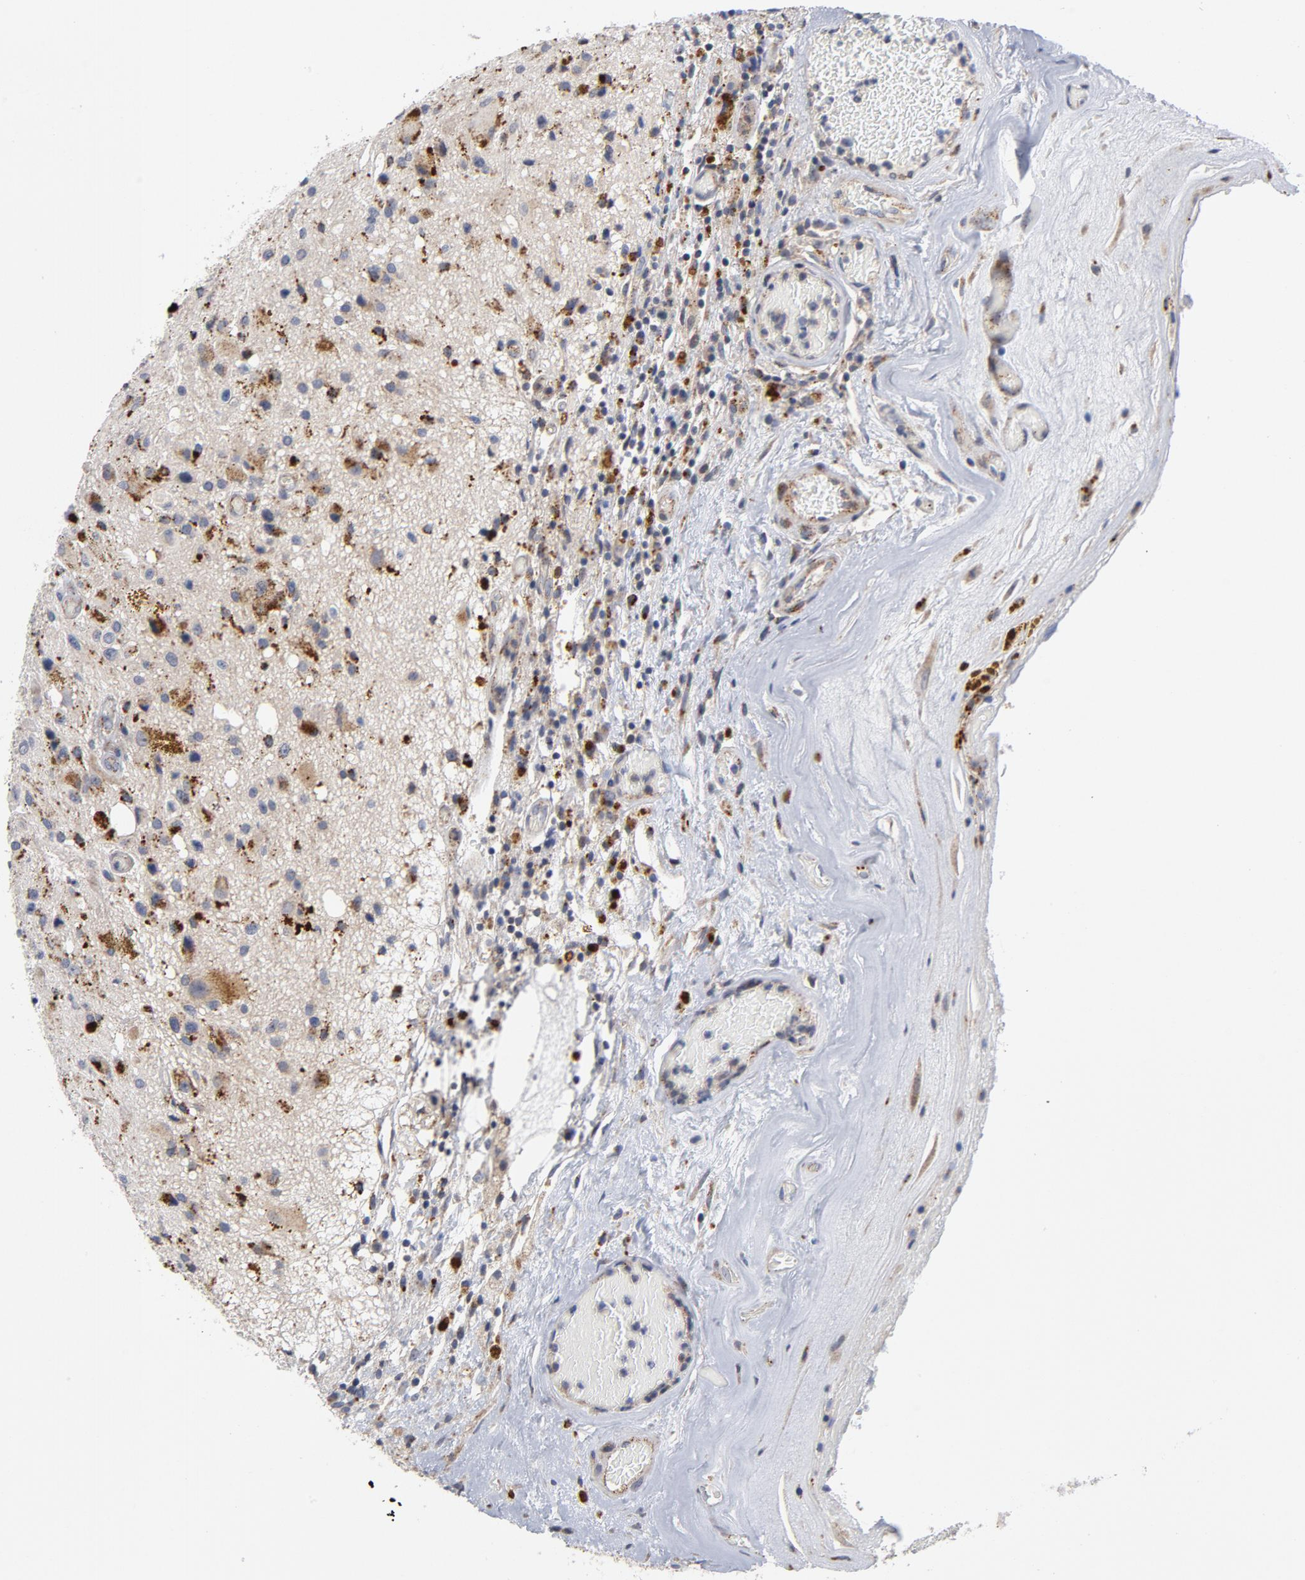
{"staining": {"intensity": "strong", "quantity": "25%-75%", "location": "cytoplasmic/membranous"}, "tissue": "glioma", "cell_type": "Tumor cells", "image_type": "cancer", "snomed": [{"axis": "morphology", "description": "Glioma, malignant, Low grade"}, {"axis": "topography", "description": "Brain"}], "caption": "A brown stain labels strong cytoplasmic/membranous positivity of a protein in human glioma tumor cells.", "gene": "AKT2", "patient": {"sex": "male", "age": 58}}